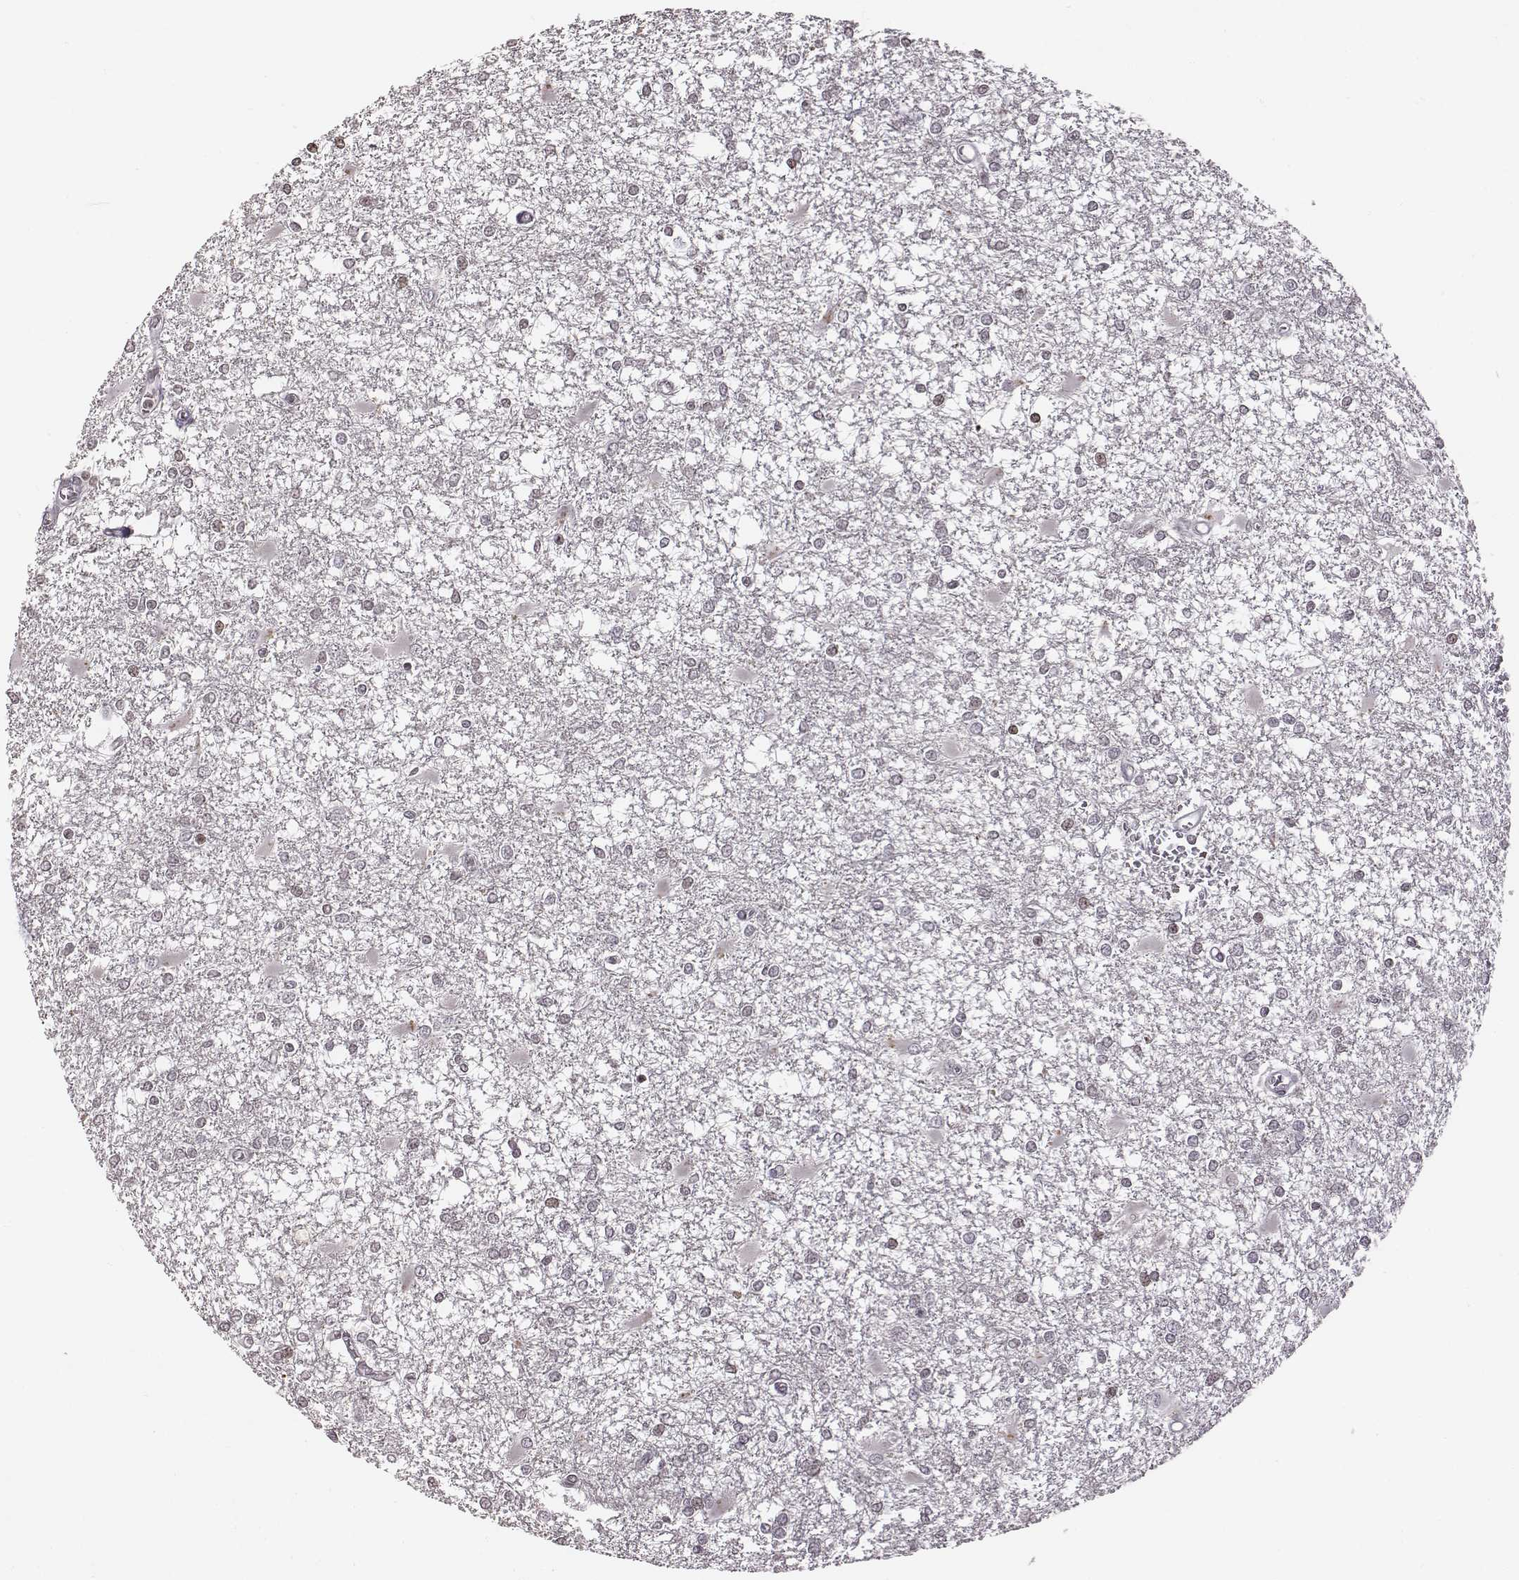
{"staining": {"intensity": "negative", "quantity": "none", "location": "none"}, "tissue": "glioma", "cell_type": "Tumor cells", "image_type": "cancer", "snomed": [{"axis": "morphology", "description": "Glioma, malignant, High grade"}, {"axis": "topography", "description": "Cerebral cortex"}], "caption": "IHC of human glioma demonstrates no expression in tumor cells.", "gene": "GRM4", "patient": {"sex": "male", "age": 79}}